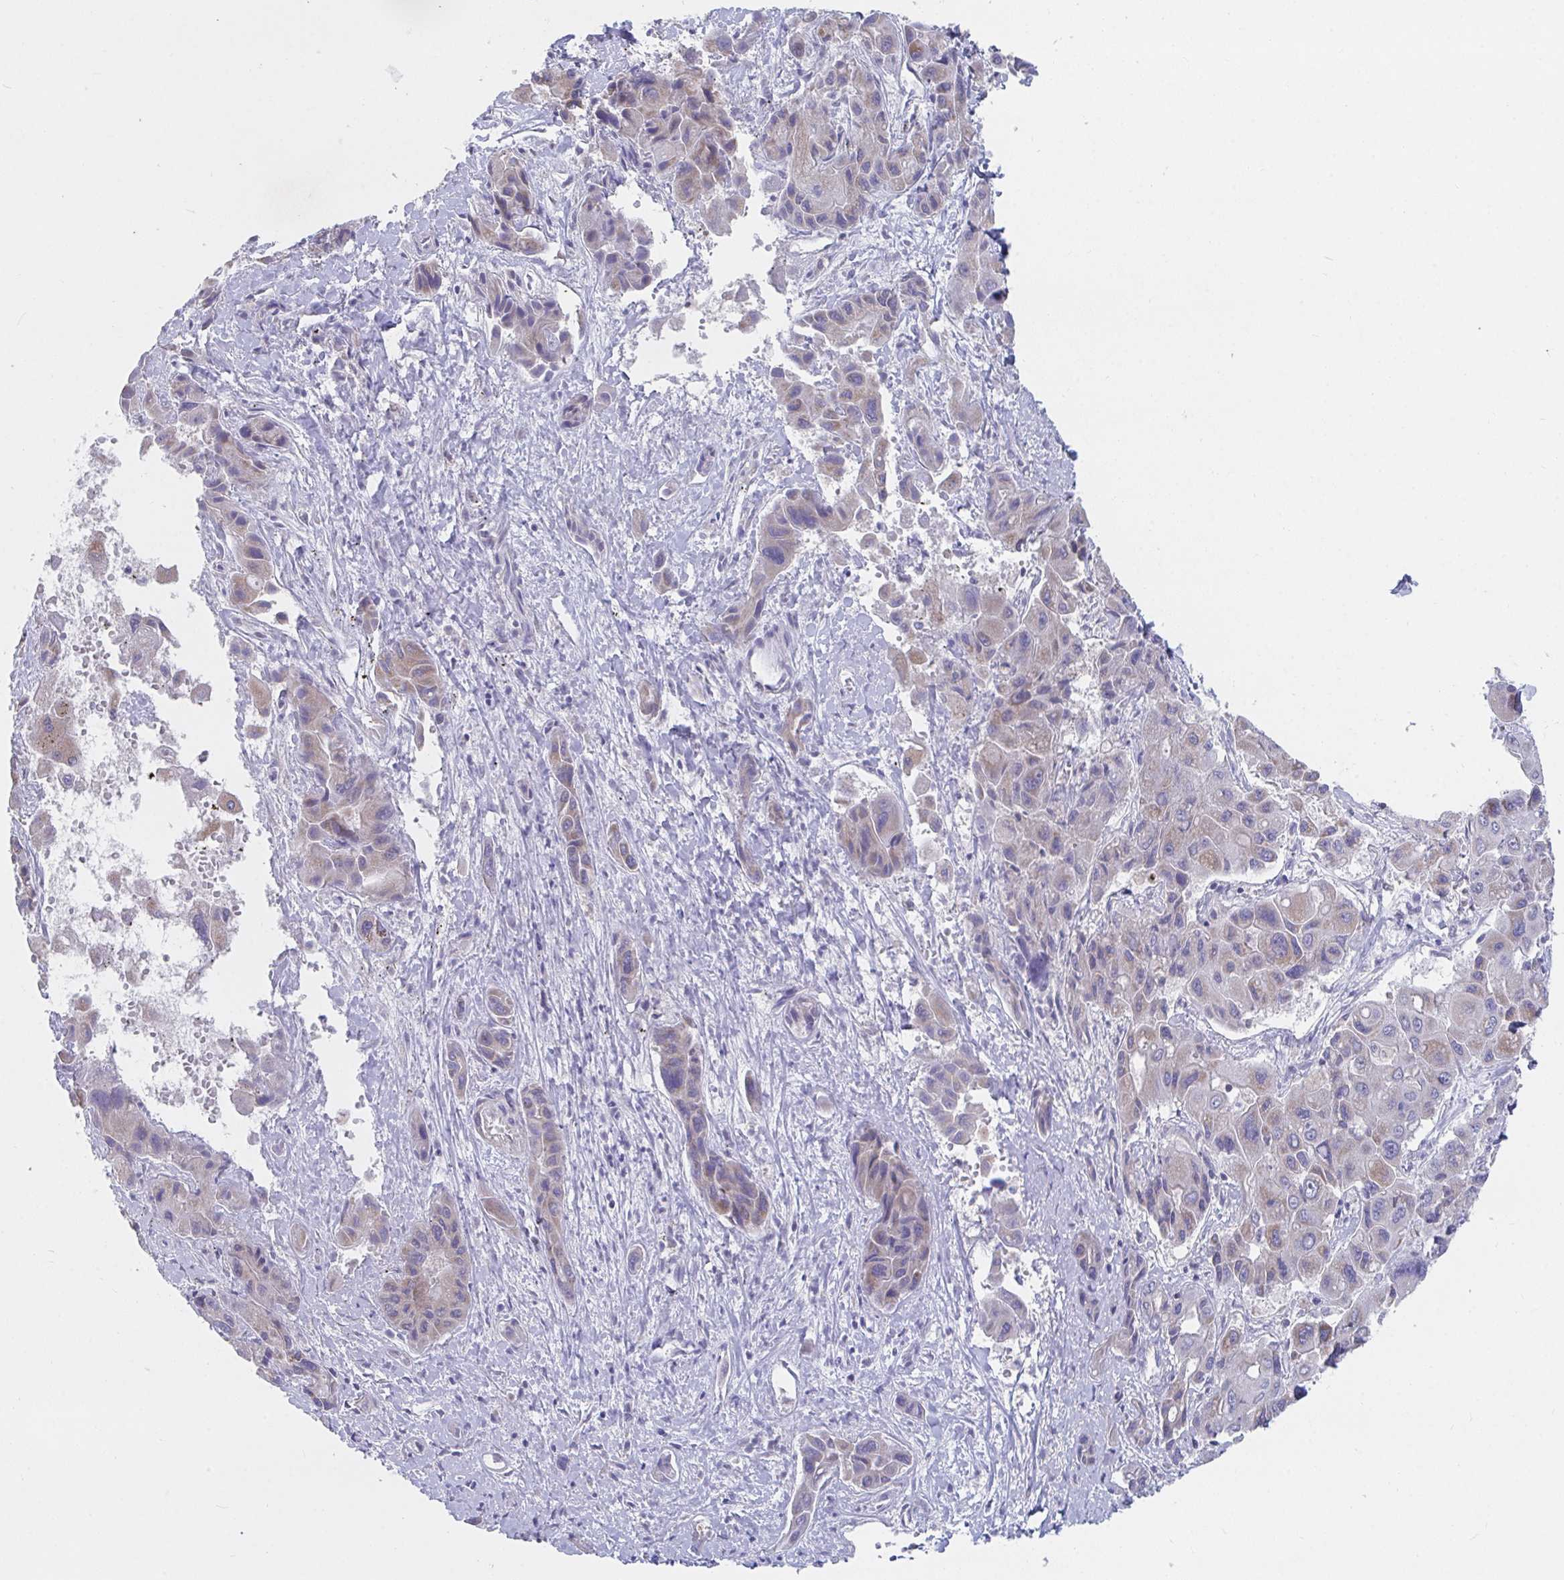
{"staining": {"intensity": "weak", "quantity": "25%-75%", "location": "cytoplasmic/membranous"}, "tissue": "liver cancer", "cell_type": "Tumor cells", "image_type": "cancer", "snomed": [{"axis": "morphology", "description": "Cholangiocarcinoma"}, {"axis": "topography", "description": "Liver"}], "caption": "Liver cancer (cholangiocarcinoma) was stained to show a protein in brown. There is low levels of weak cytoplasmic/membranous expression in approximately 25%-75% of tumor cells.", "gene": "ZNF561", "patient": {"sex": "male", "age": 67}}